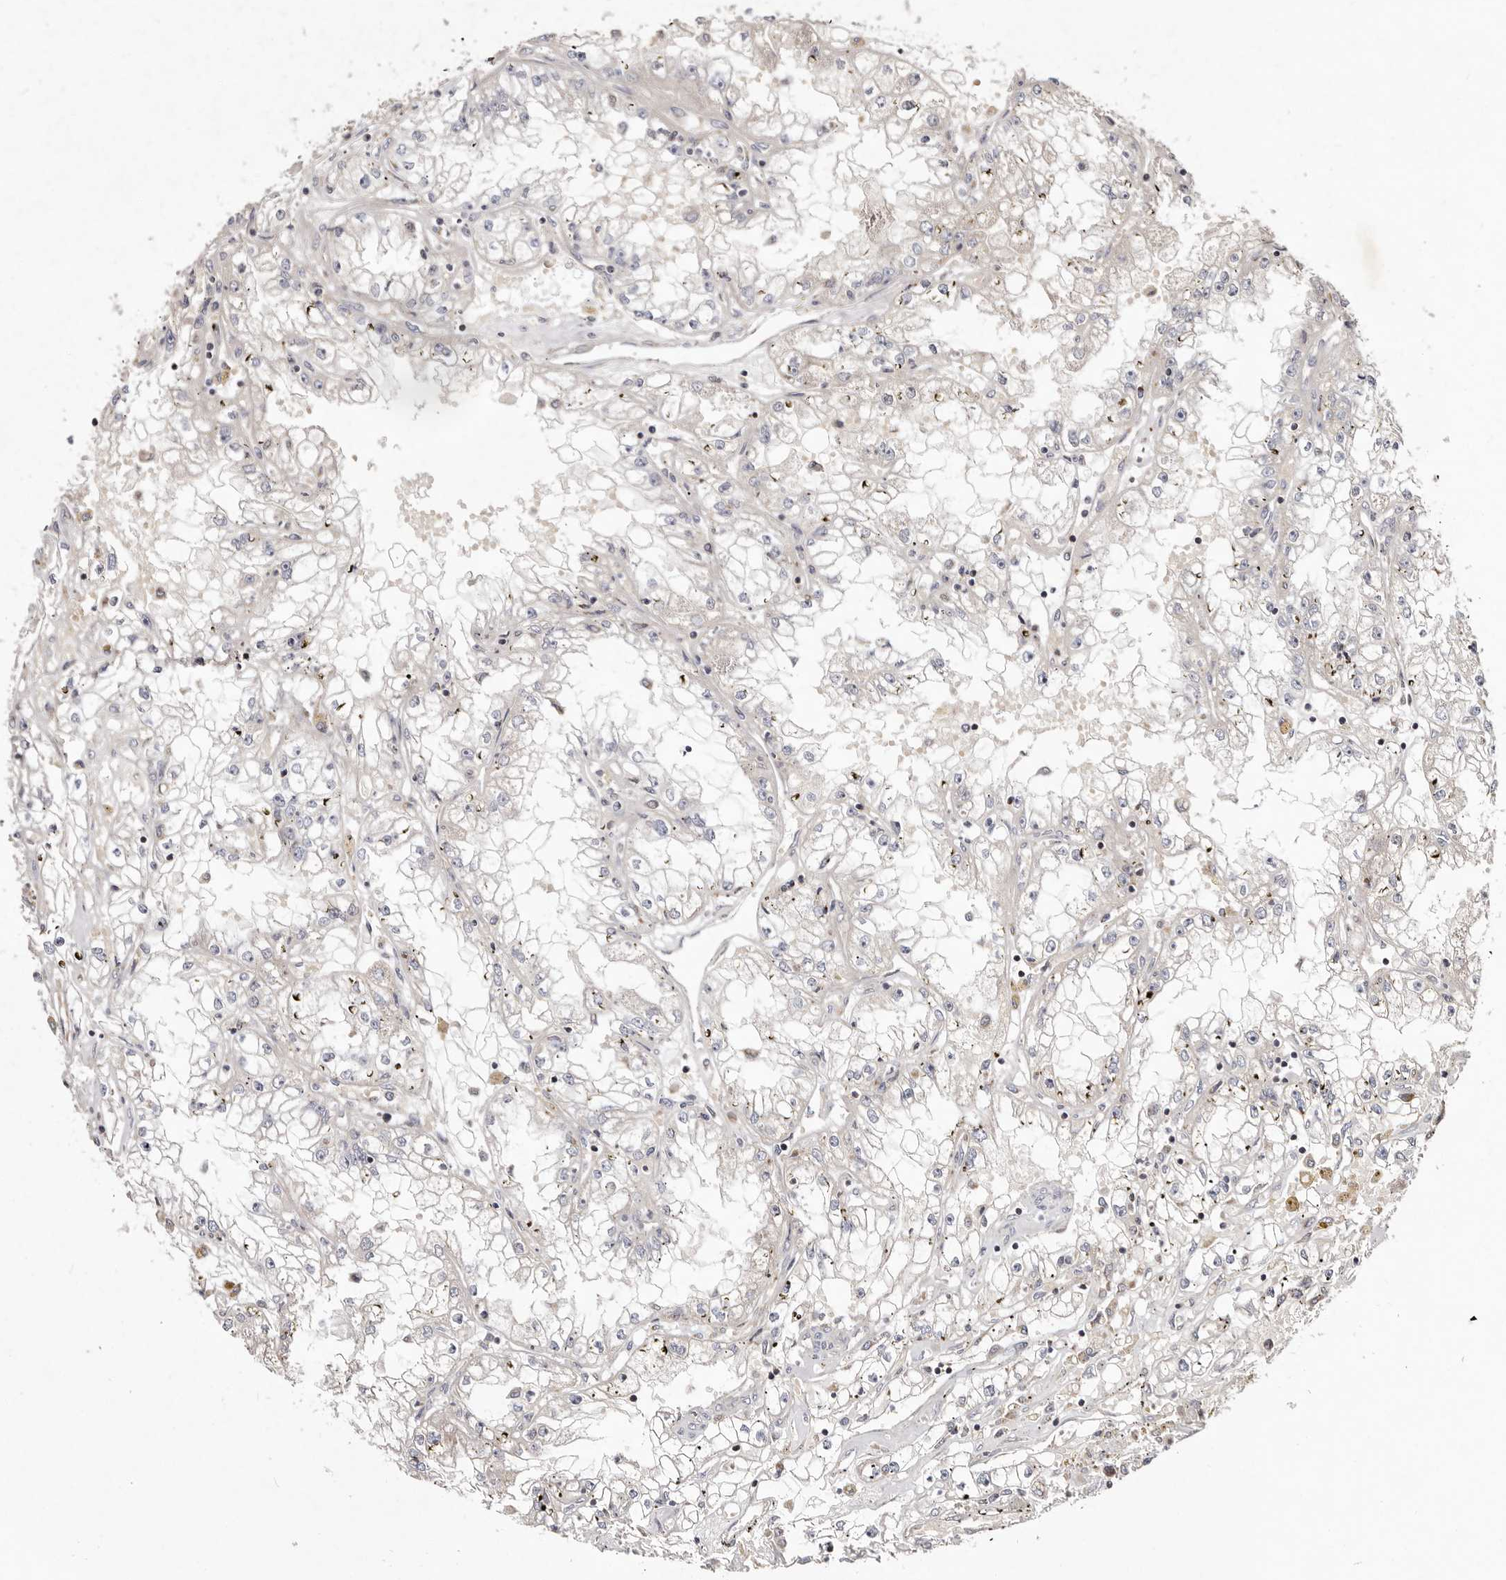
{"staining": {"intensity": "negative", "quantity": "none", "location": "none"}, "tissue": "renal cancer", "cell_type": "Tumor cells", "image_type": "cancer", "snomed": [{"axis": "morphology", "description": "Adenocarcinoma, NOS"}, {"axis": "topography", "description": "Kidney"}], "caption": "Adenocarcinoma (renal) stained for a protein using immunohistochemistry exhibits no expression tumor cells.", "gene": "SLC25A20", "patient": {"sex": "male", "age": 56}}